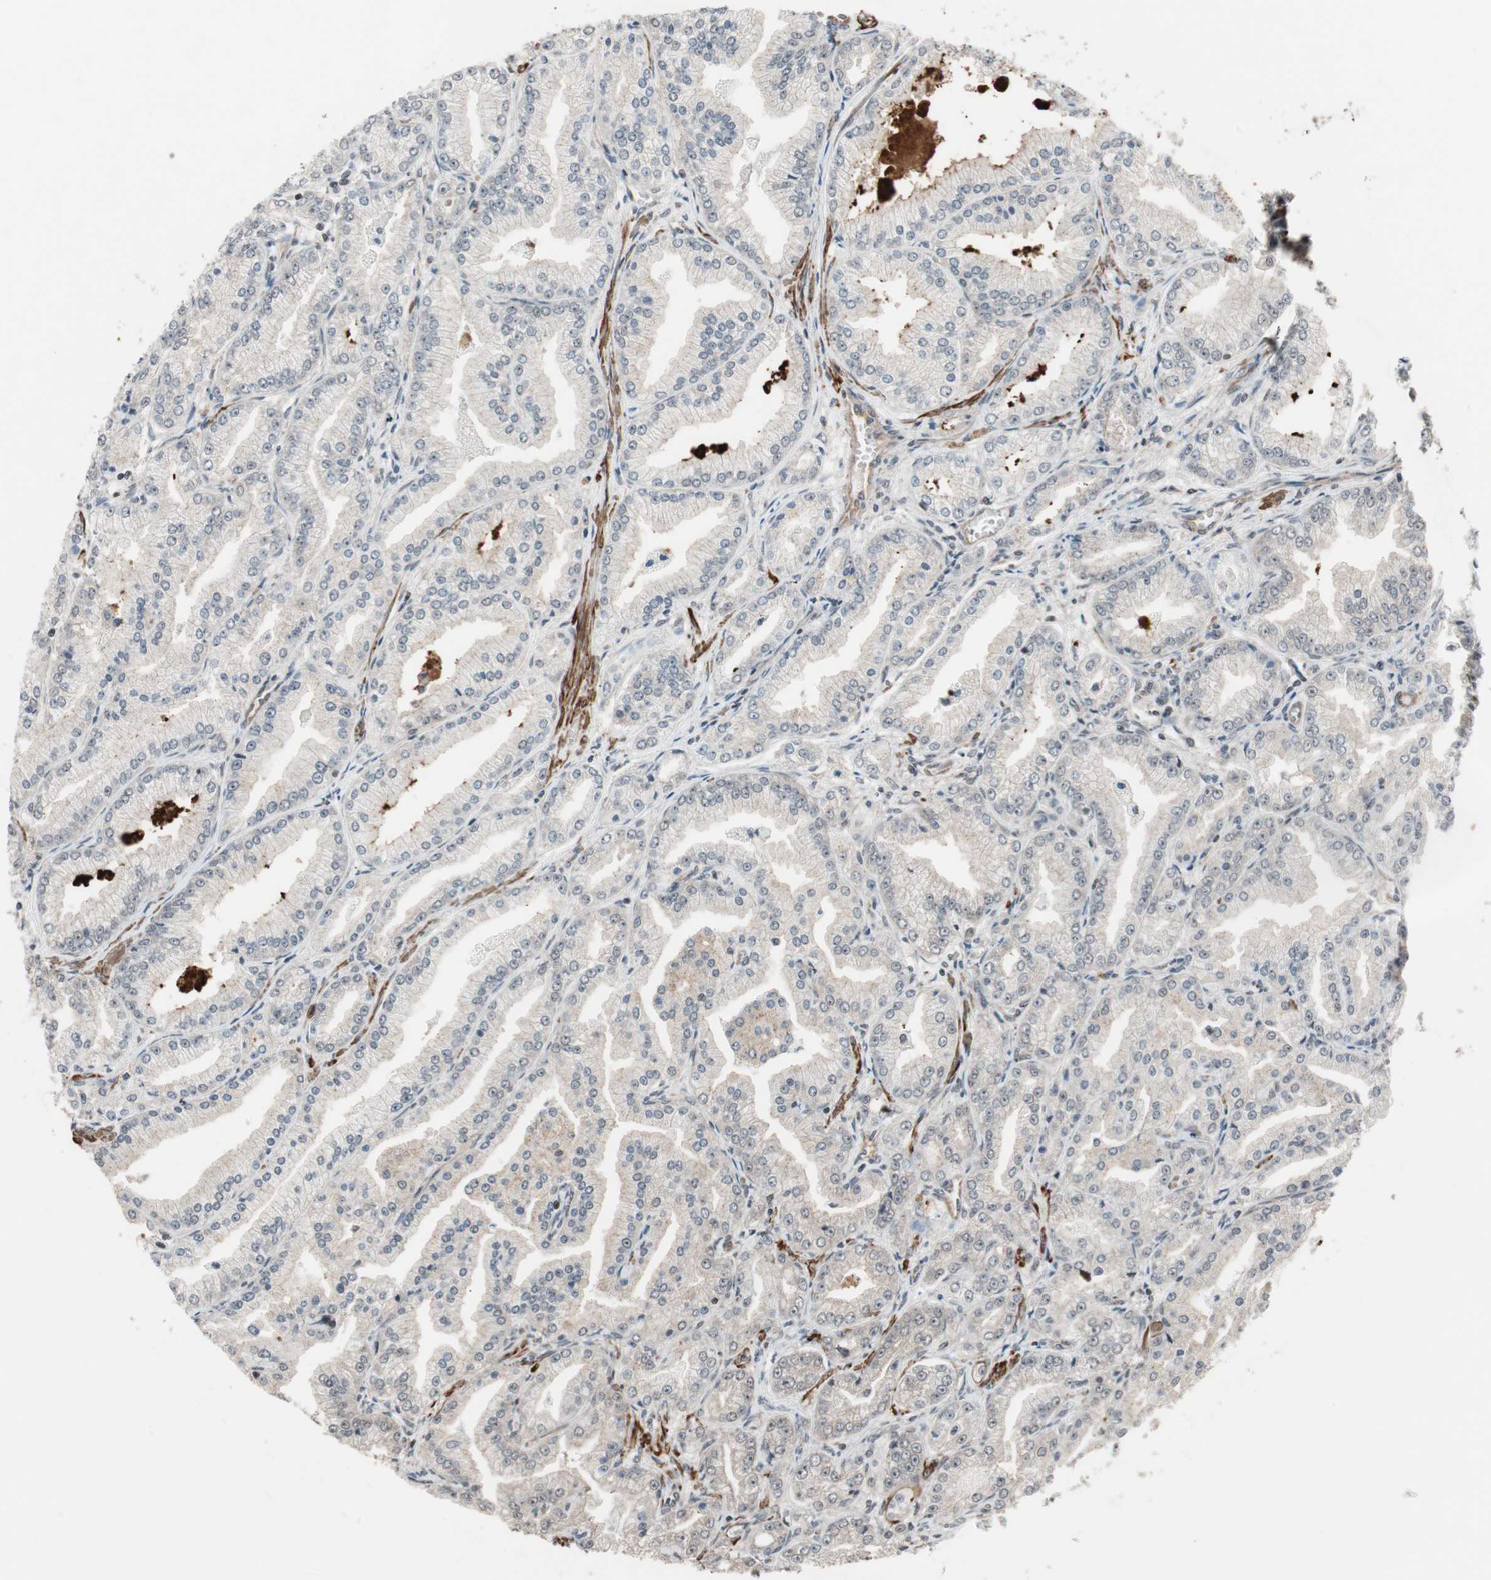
{"staining": {"intensity": "weak", "quantity": "<25%", "location": "cytoplasmic/membranous"}, "tissue": "prostate cancer", "cell_type": "Tumor cells", "image_type": "cancer", "snomed": [{"axis": "morphology", "description": "Adenocarcinoma, High grade"}, {"axis": "topography", "description": "Prostate"}], "caption": "Tumor cells are negative for protein expression in human prostate adenocarcinoma (high-grade). (DAB IHC with hematoxylin counter stain).", "gene": "DRAP1", "patient": {"sex": "male", "age": 61}}